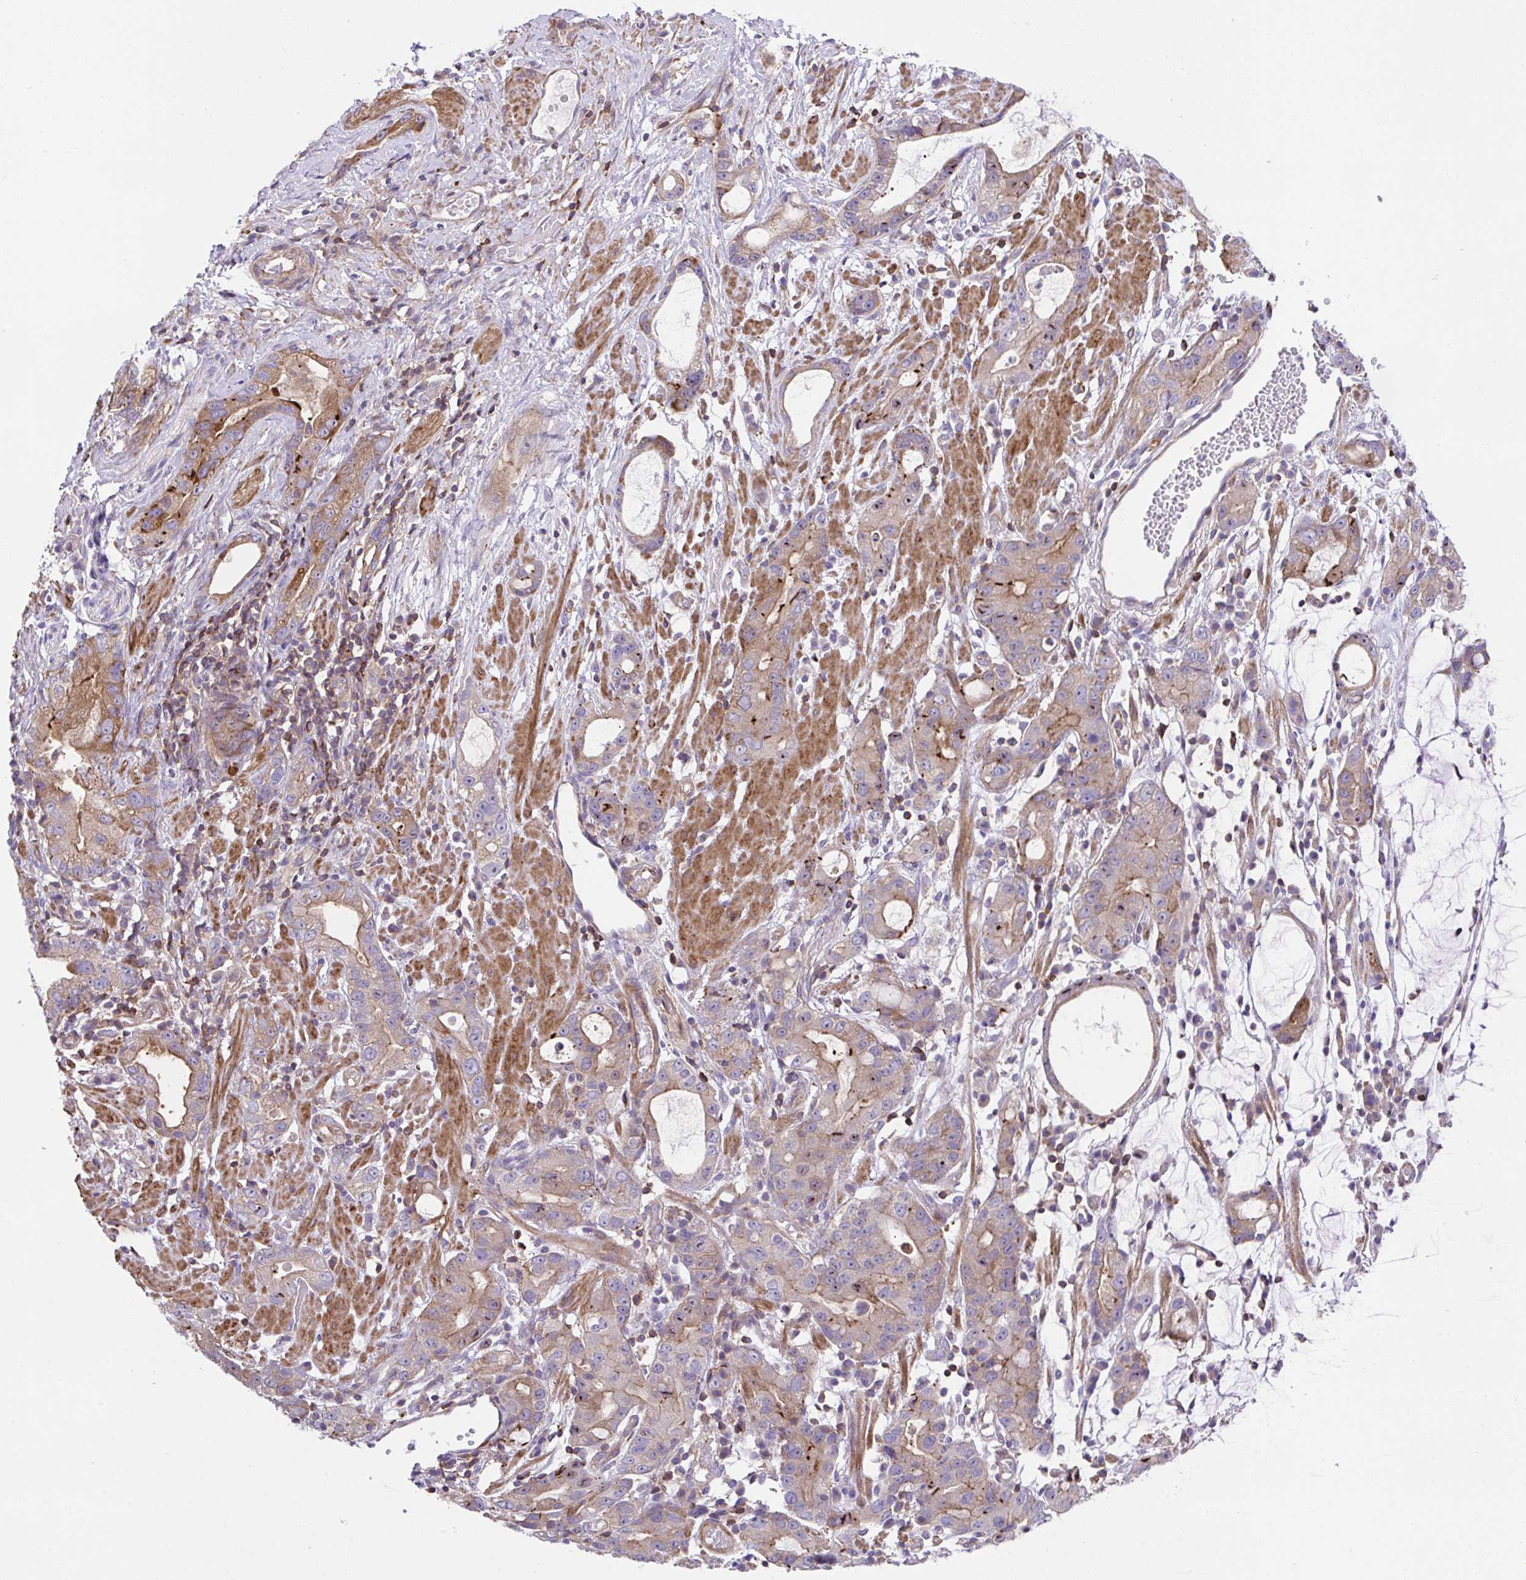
{"staining": {"intensity": "moderate", "quantity": ">75%", "location": "cytoplasmic/membranous"}, "tissue": "stomach cancer", "cell_type": "Tumor cells", "image_type": "cancer", "snomed": [{"axis": "morphology", "description": "Adenocarcinoma, NOS"}, {"axis": "topography", "description": "Stomach"}], "caption": "Human stomach cancer stained for a protein (brown) shows moderate cytoplasmic/membranous positive positivity in about >75% of tumor cells.", "gene": "PPIH", "patient": {"sex": "male", "age": 55}}